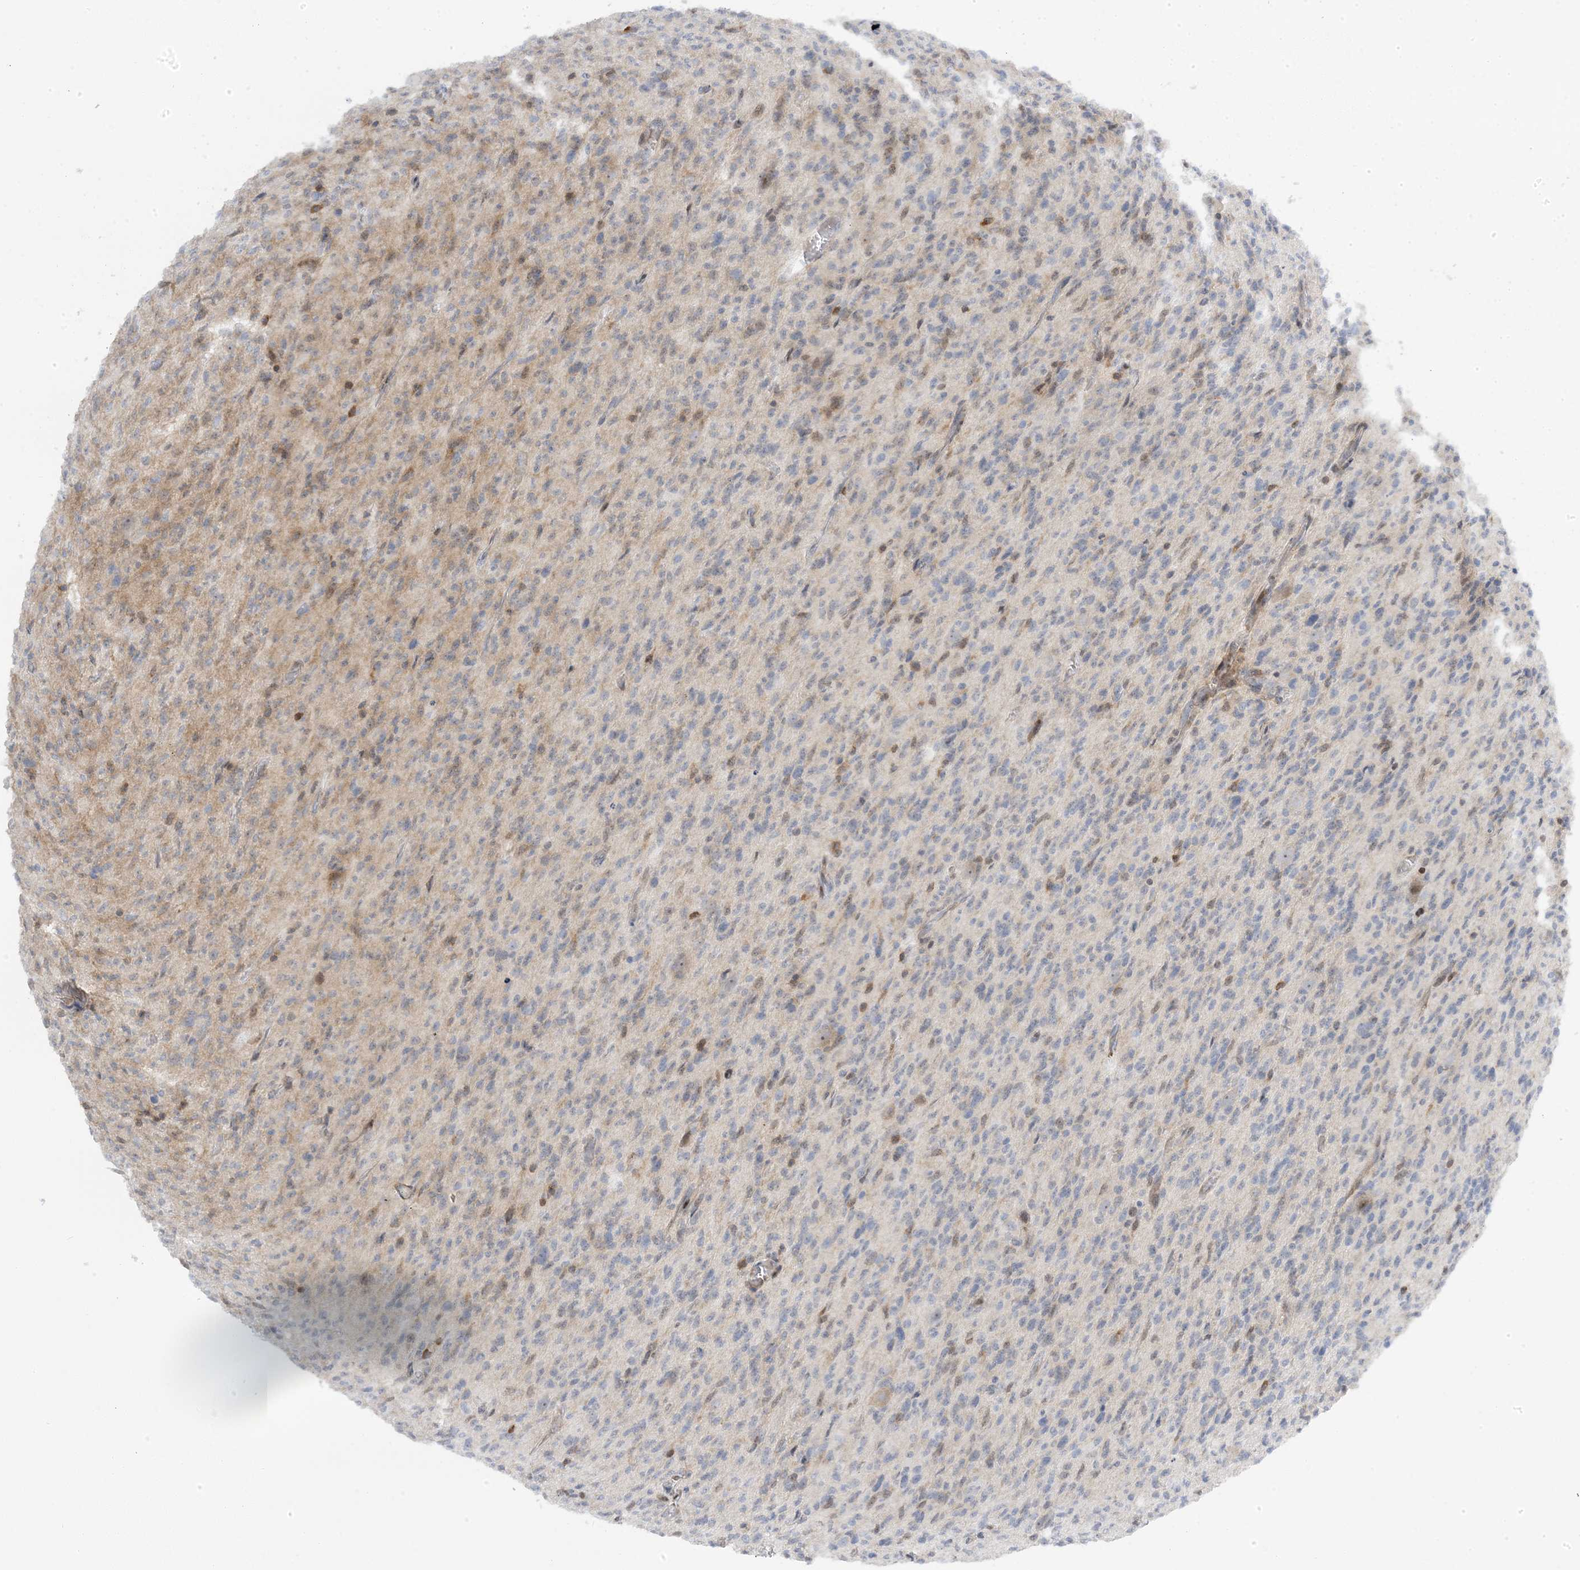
{"staining": {"intensity": "negative", "quantity": "none", "location": "none"}, "tissue": "glioma", "cell_type": "Tumor cells", "image_type": "cancer", "snomed": [{"axis": "morphology", "description": "Glioma, malignant, High grade"}, {"axis": "topography", "description": "Brain"}], "caption": "Tumor cells are negative for protein expression in human high-grade glioma (malignant). (DAB immunohistochemistry visualized using brightfield microscopy, high magnification).", "gene": "MAP7D3", "patient": {"sex": "female", "age": 57}}